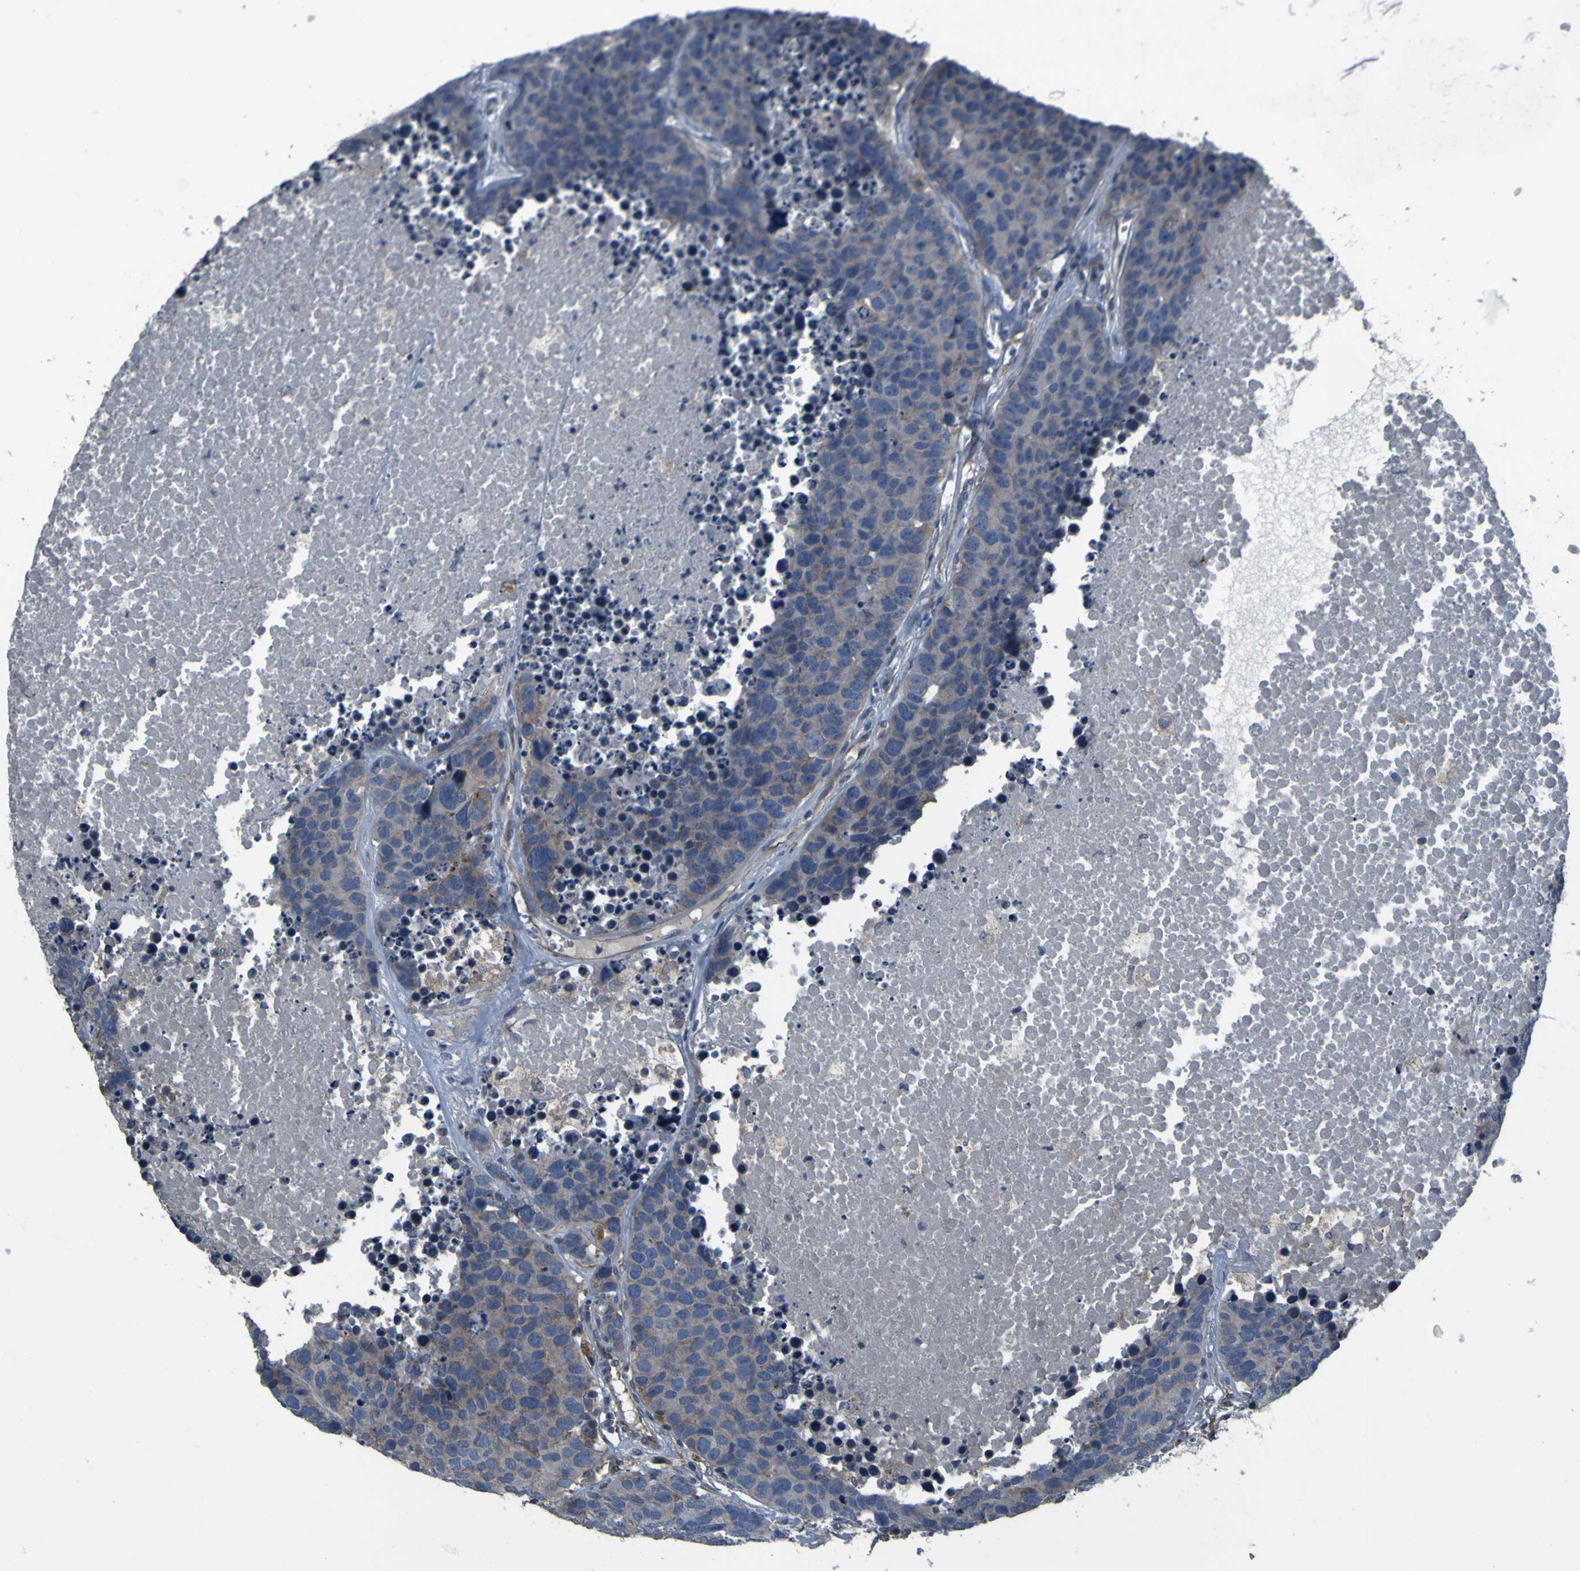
{"staining": {"intensity": "weak", "quantity": "25%-75%", "location": "cytoplasmic/membranous"}, "tissue": "carcinoid", "cell_type": "Tumor cells", "image_type": "cancer", "snomed": [{"axis": "morphology", "description": "Carcinoid, malignant, NOS"}, {"axis": "topography", "description": "Lung"}], "caption": "High-magnification brightfield microscopy of carcinoid (malignant) stained with DAB (3,3'-diaminobenzidine) (brown) and counterstained with hematoxylin (blue). tumor cells exhibit weak cytoplasmic/membranous staining is identified in approximately25%-75% of cells.", "gene": "GRAMD1A", "patient": {"sex": "male", "age": 60}}